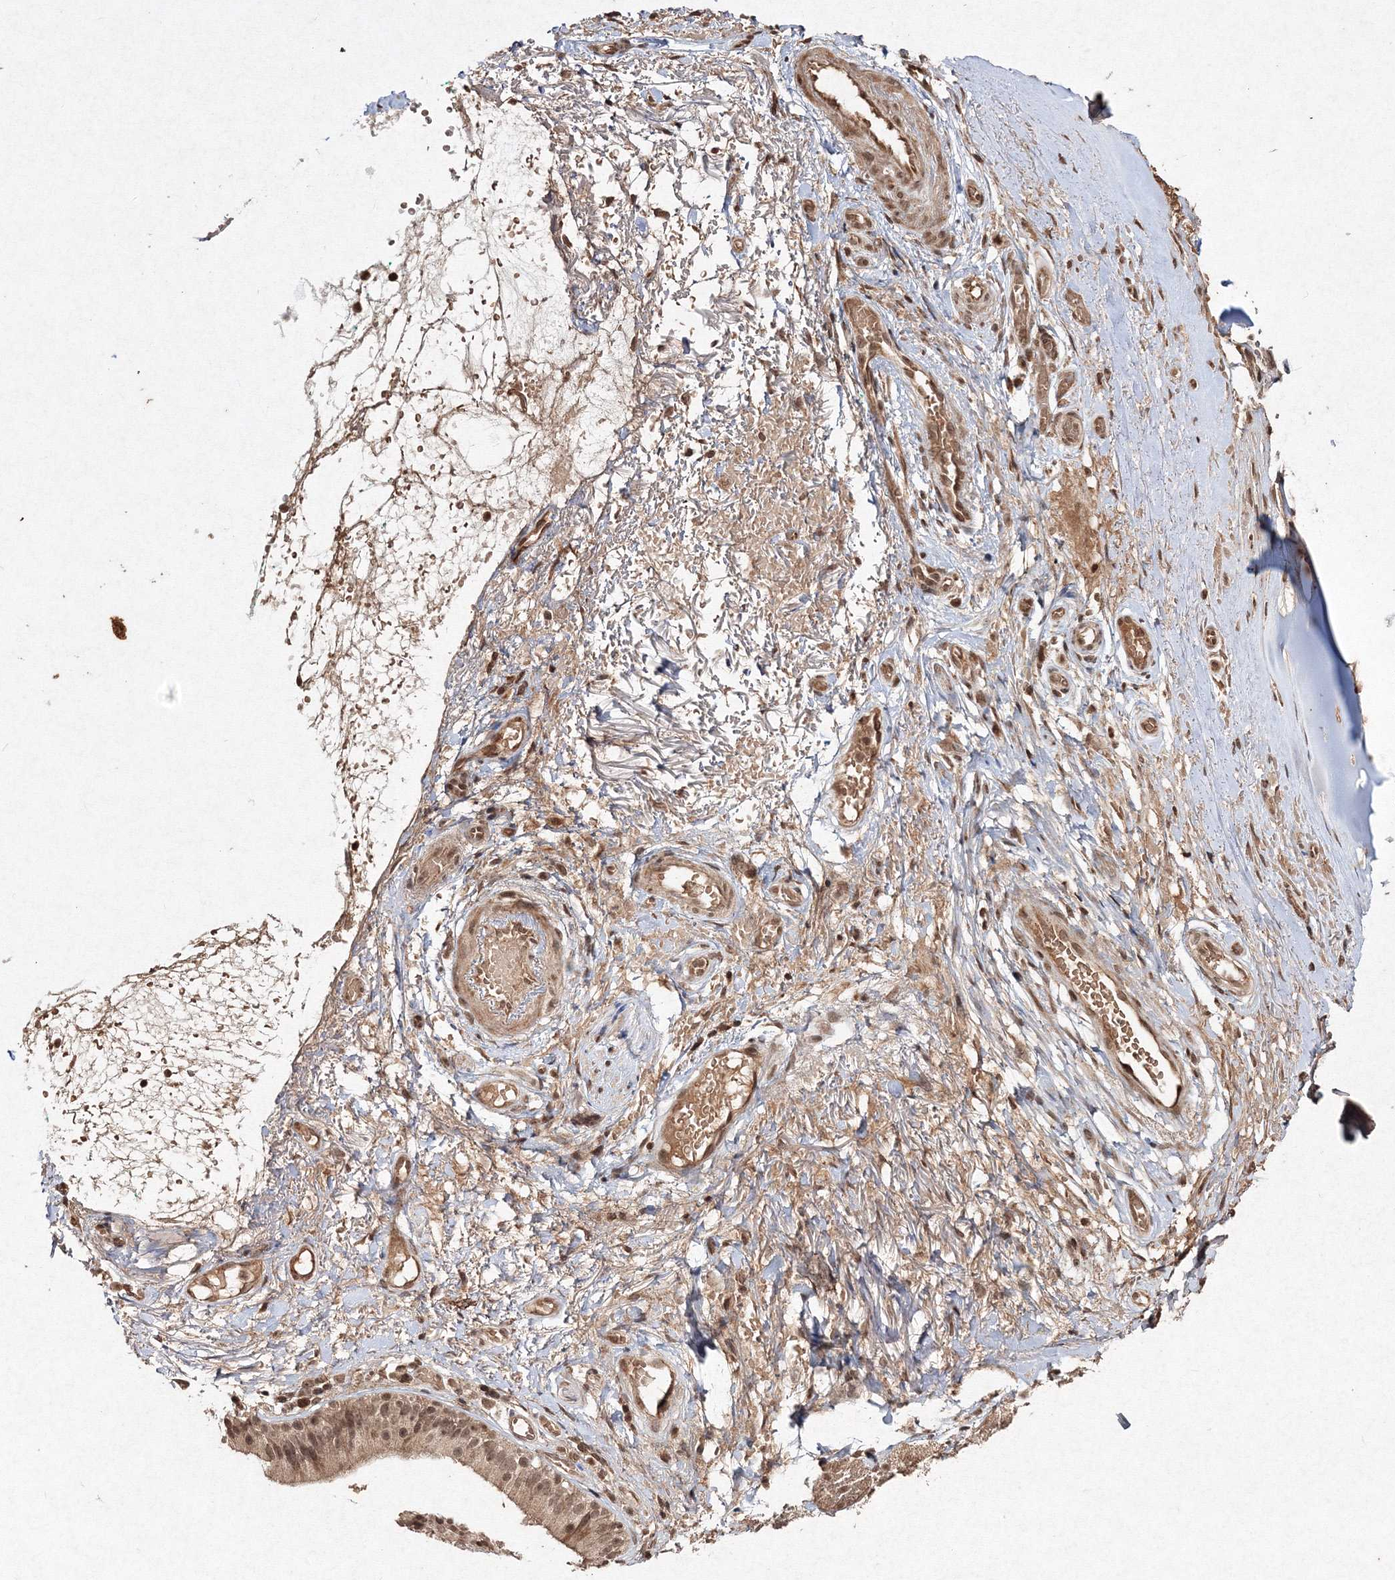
{"staining": {"intensity": "moderate", "quantity": ">75%", "location": "cytoplasmic/membranous,nuclear"}, "tissue": "soft tissue", "cell_type": "Fibroblasts", "image_type": "normal", "snomed": [{"axis": "morphology", "description": "Normal tissue, NOS"}, {"axis": "morphology", "description": "Basal cell carcinoma"}, {"axis": "topography", "description": "Cartilage tissue"}, {"axis": "topography", "description": "Nasopharynx"}, {"axis": "topography", "description": "Oral tissue"}], "caption": "DAB immunohistochemical staining of normal soft tissue reveals moderate cytoplasmic/membranous,nuclear protein positivity in approximately >75% of fibroblasts.", "gene": "PEX13", "patient": {"sex": "female", "age": 77}}